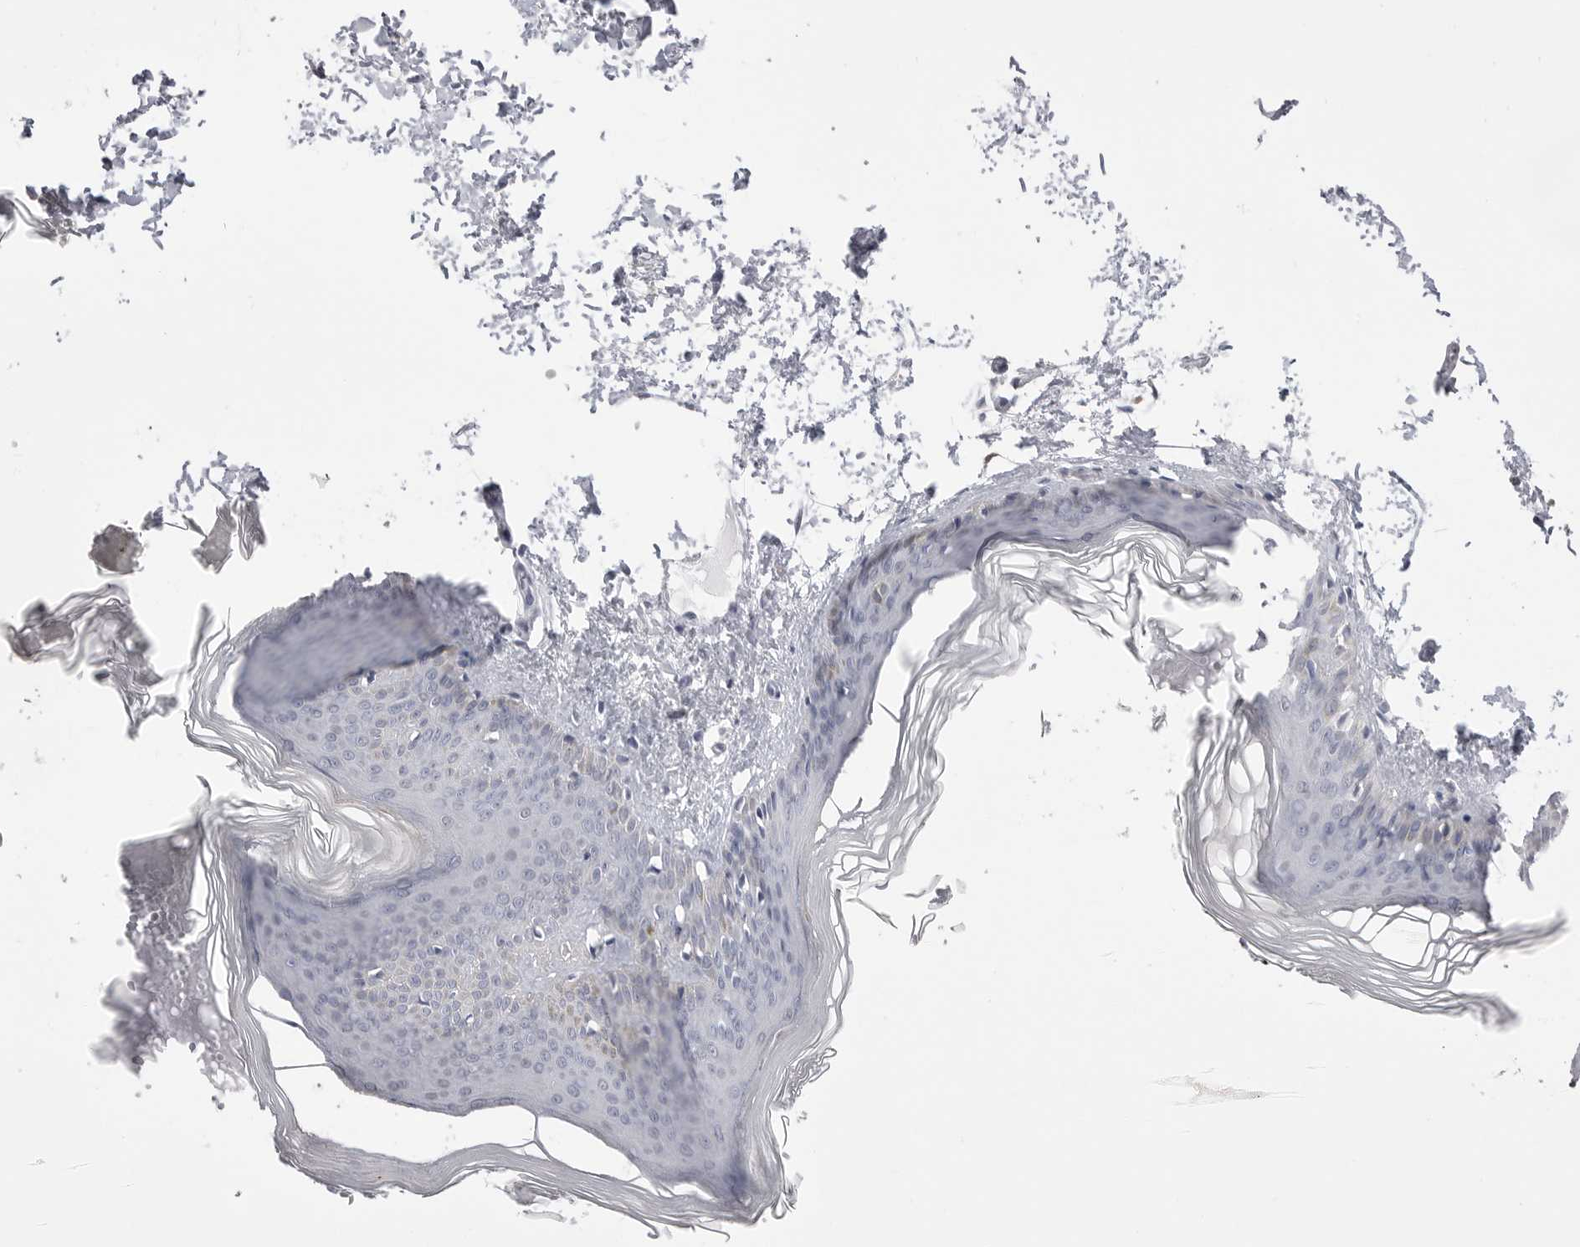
{"staining": {"intensity": "negative", "quantity": "none", "location": "none"}, "tissue": "skin", "cell_type": "Fibroblasts", "image_type": "normal", "snomed": [{"axis": "morphology", "description": "Normal tissue, NOS"}, {"axis": "topography", "description": "Skin"}], "caption": "Immunohistochemical staining of unremarkable skin shows no significant expression in fibroblasts.", "gene": "ICAM5", "patient": {"sex": "female", "age": 27}}